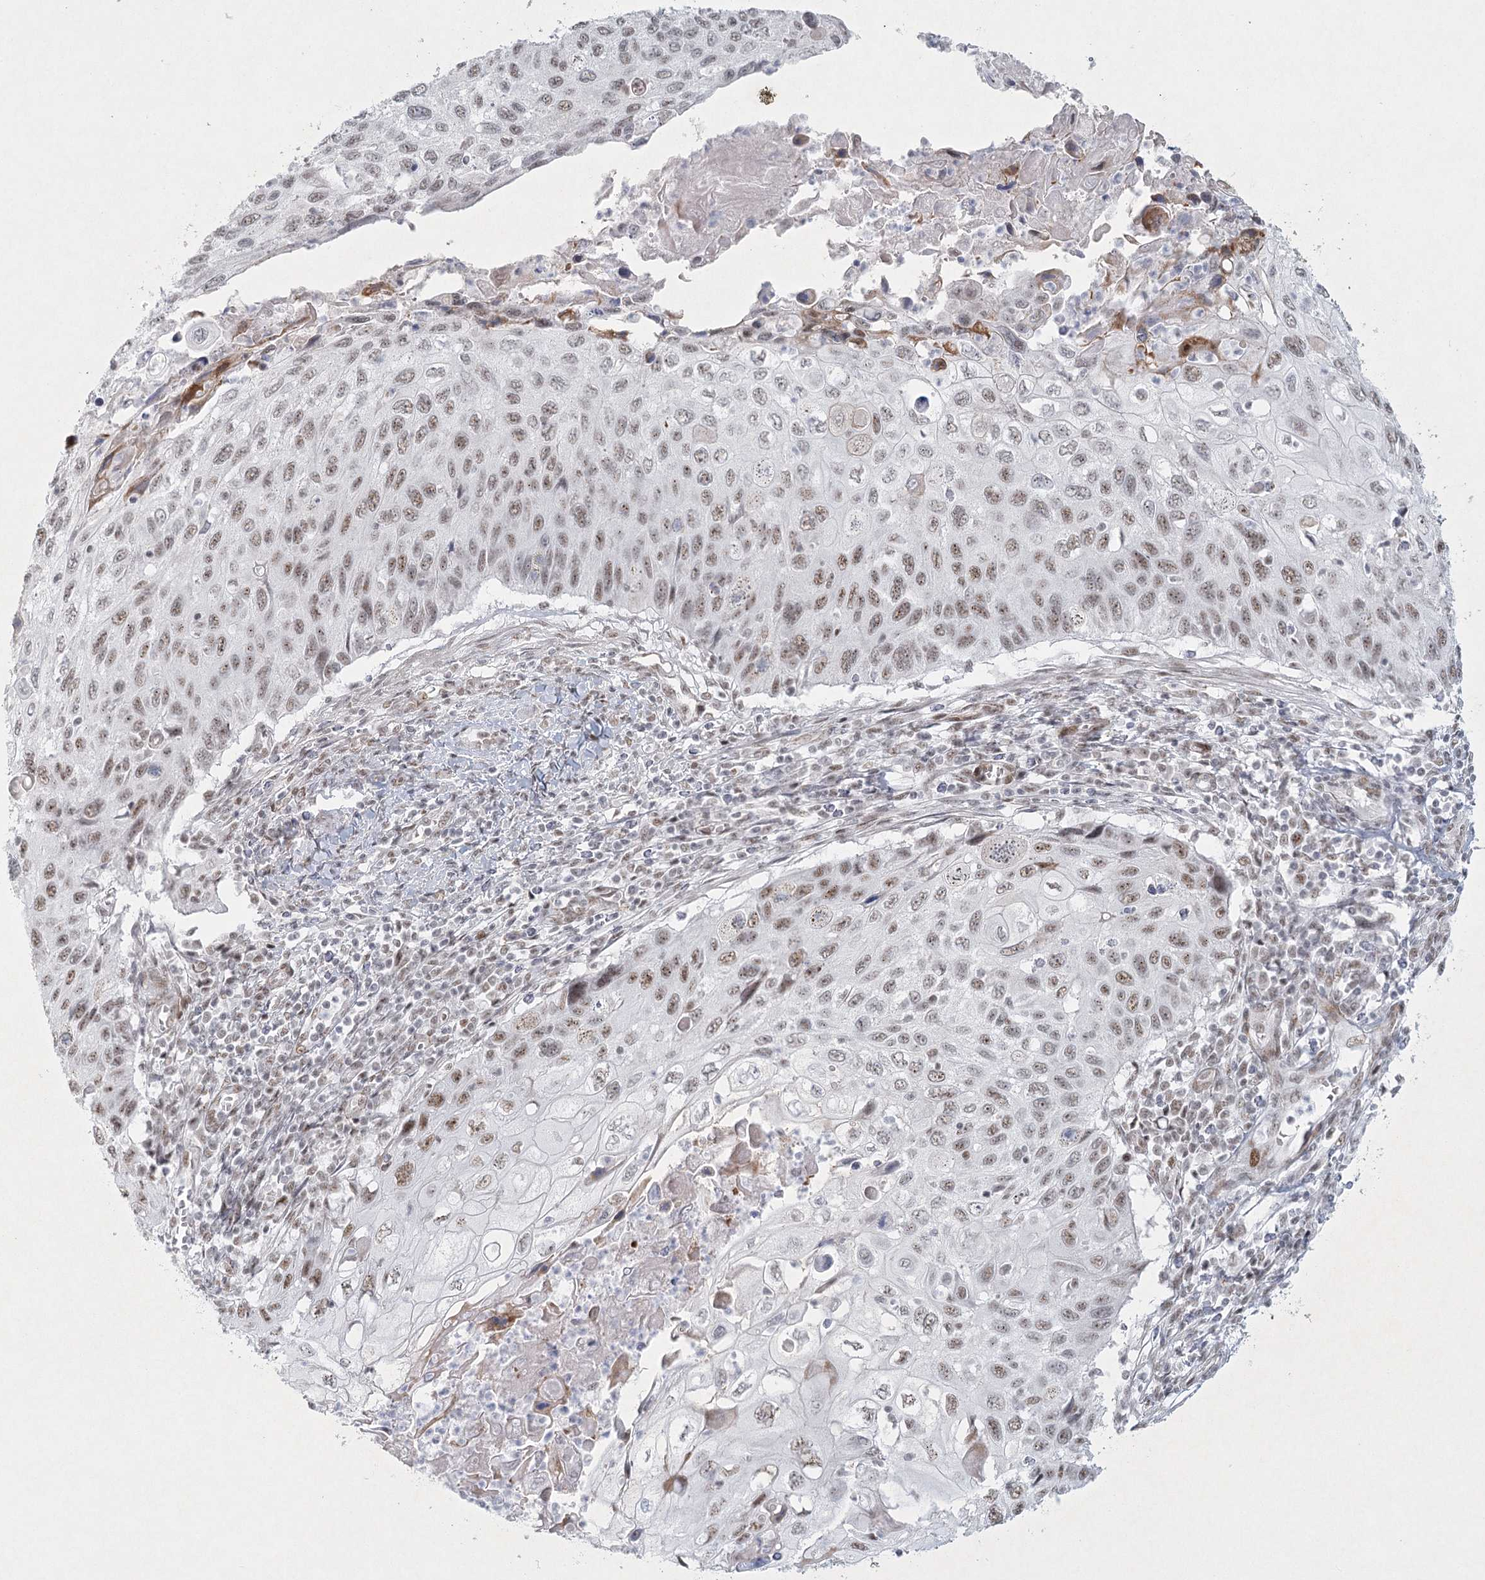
{"staining": {"intensity": "weak", "quantity": ">75%", "location": "nuclear"}, "tissue": "cervical cancer", "cell_type": "Tumor cells", "image_type": "cancer", "snomed": [{"axis": "morphology", "description": "Squamous cell carcinoma, NOS"}, {"axis": "topography", "description": "Cervix"}], "caption": "DAB (3,3'-diaminobenzidine) immunohistochemical staining of cervical squamous cell carcinoma demonstrates weak nuclear protein expression in approximately >75% of tumor cells.", "gene": "U2SURP", "patient": {"sex": "female", "age": 70}}